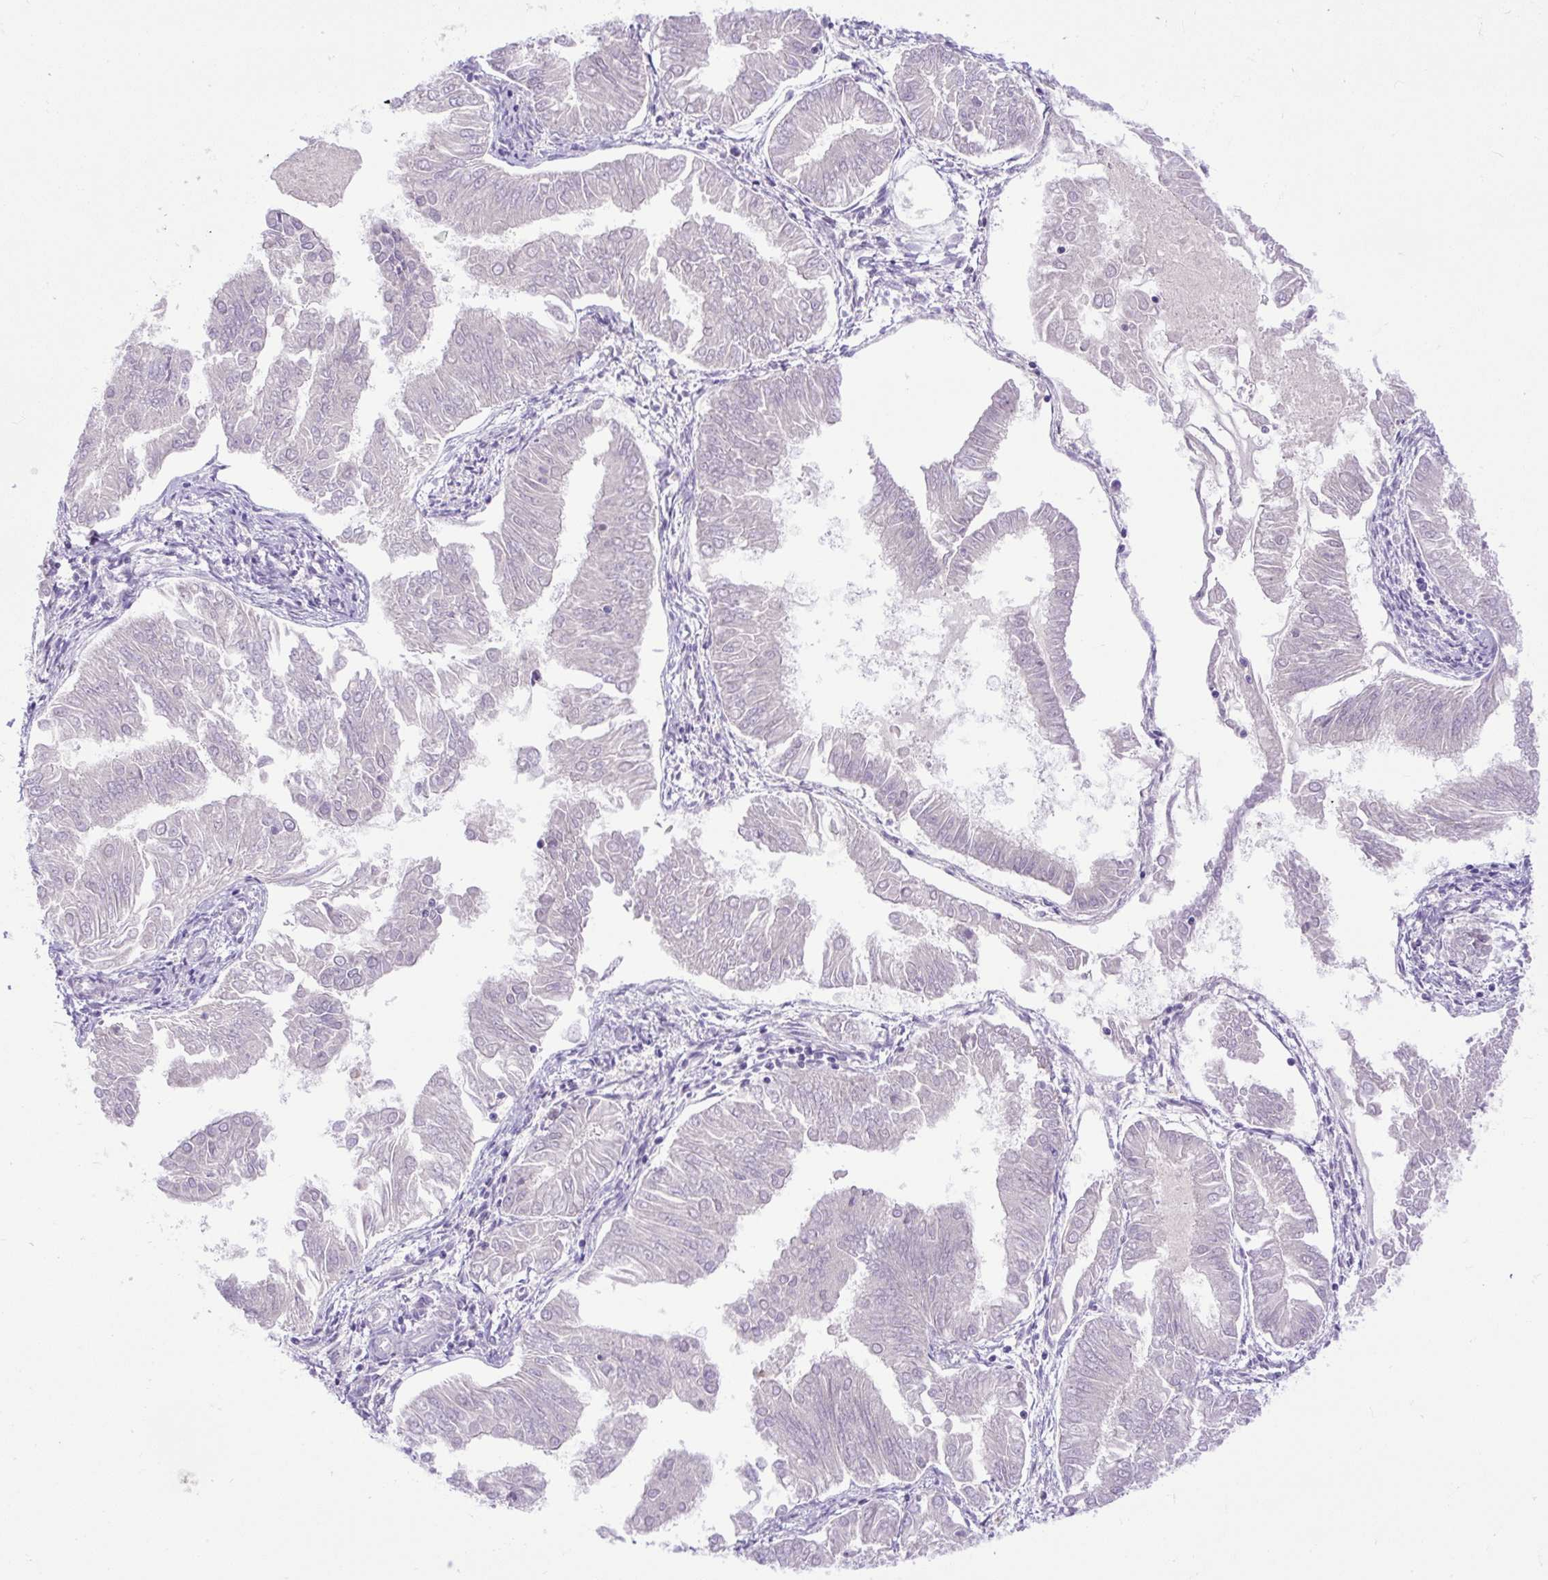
{"staining": {"intensity": "negative", "quantity": "none", "location": "none"}, "tissue": "endometrial cancer", "cell_type": "Tumor cells", "image_type": "cancer", "snomed": [{"axis": "morphology", "description": "Adenocarcinoma, NOS"}, {"axis": "topography", "description": "Endometrium"}], "caption": "Tumor cells are negative for protein expression in human endometrial cancer (adenocarcinoma).", "gene": "SPTBN5", "patient": {"sex": "female", "age": 53}}